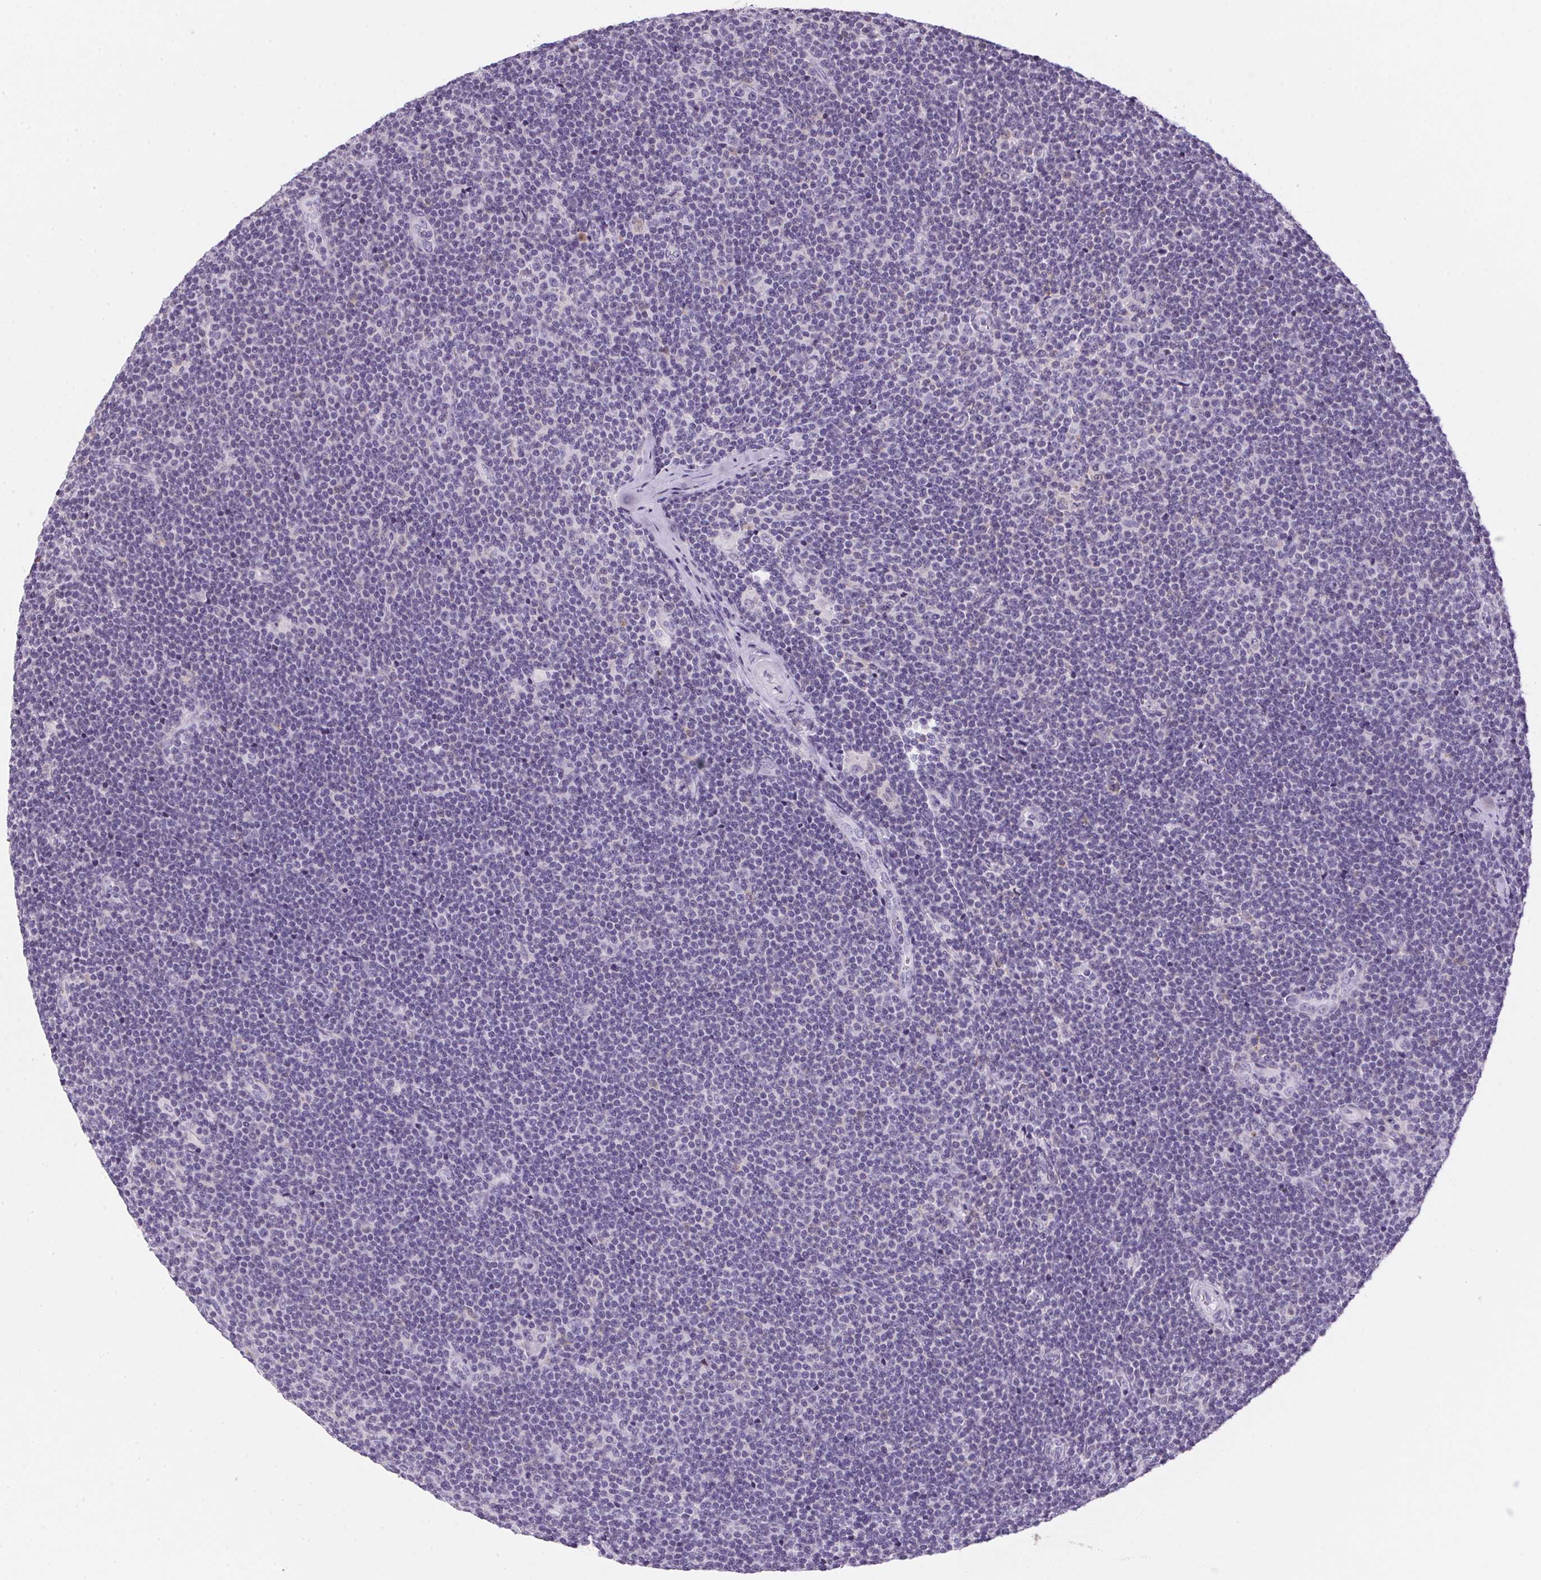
{"staining": {"intensity": "negative", "quantity": "none", "location": "none"}, "tissue": "lymphoma", "cell_type": "Tumor cells", "image_type": "cancer", "snomed": [{"axis": "morphology", "description": "Malignant lymphoma, non-Hodgkin's type, Low grade"}, {"axis": "topography", "description": "Lymph node"}], "caption": "DAB (3,3'-diaminobenzidine) immunohistochemical staining of human malignant lymphoma, non-Hodgkin's type (low-grade) demonstrates no significant expression in tumor cells. (DAB (3,3'-diaminobenzidine) IHC with hematoxylin counter stain).", "gene": "ECPAS", "patient": {"sex": "male", "age": 48}}